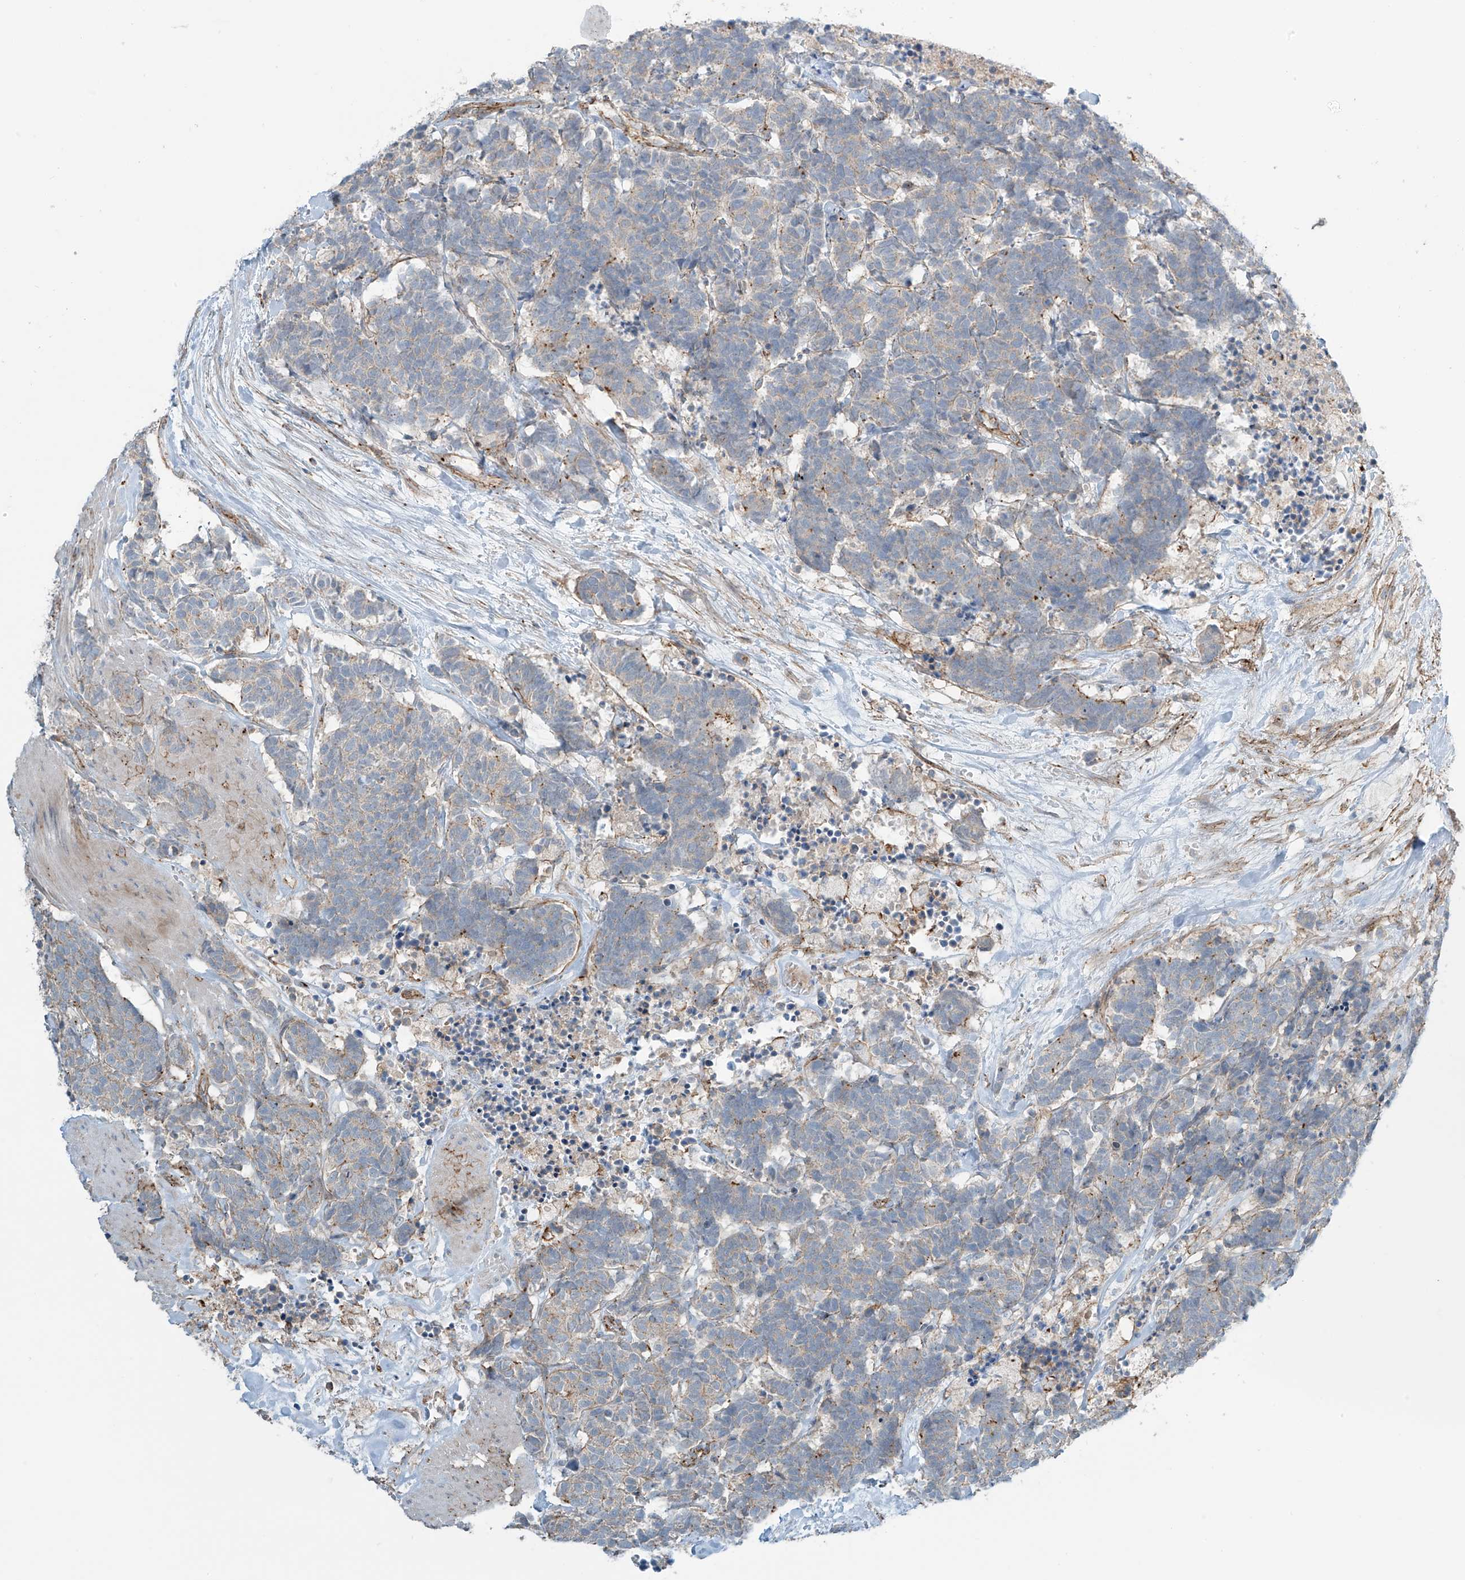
{"staining": {"intensity": "weak", "quantity": "<25%", "location": "cytoplasmic/membranous"}, "tissue": "carcinoid", "cell_type": "Tumor cells", "image_type": "cancer", "snomed": [{"axis": "morphology", "description": "Carcinoma, NOS"}, {"axis": "morphology", "description": "Carcinoid, malignant, NOS"}, {"axis": "topography", "description": "Urinary bladder"}], "caption": "This photomicrograph is of carcinoid stained with immunohistochemistry to label a protein in brown with the nuclei are counter-stained blue. There is no expression in tumor cells.", "gene": "SLC9A2", "patient": {"sex": "male", "age": 57}}